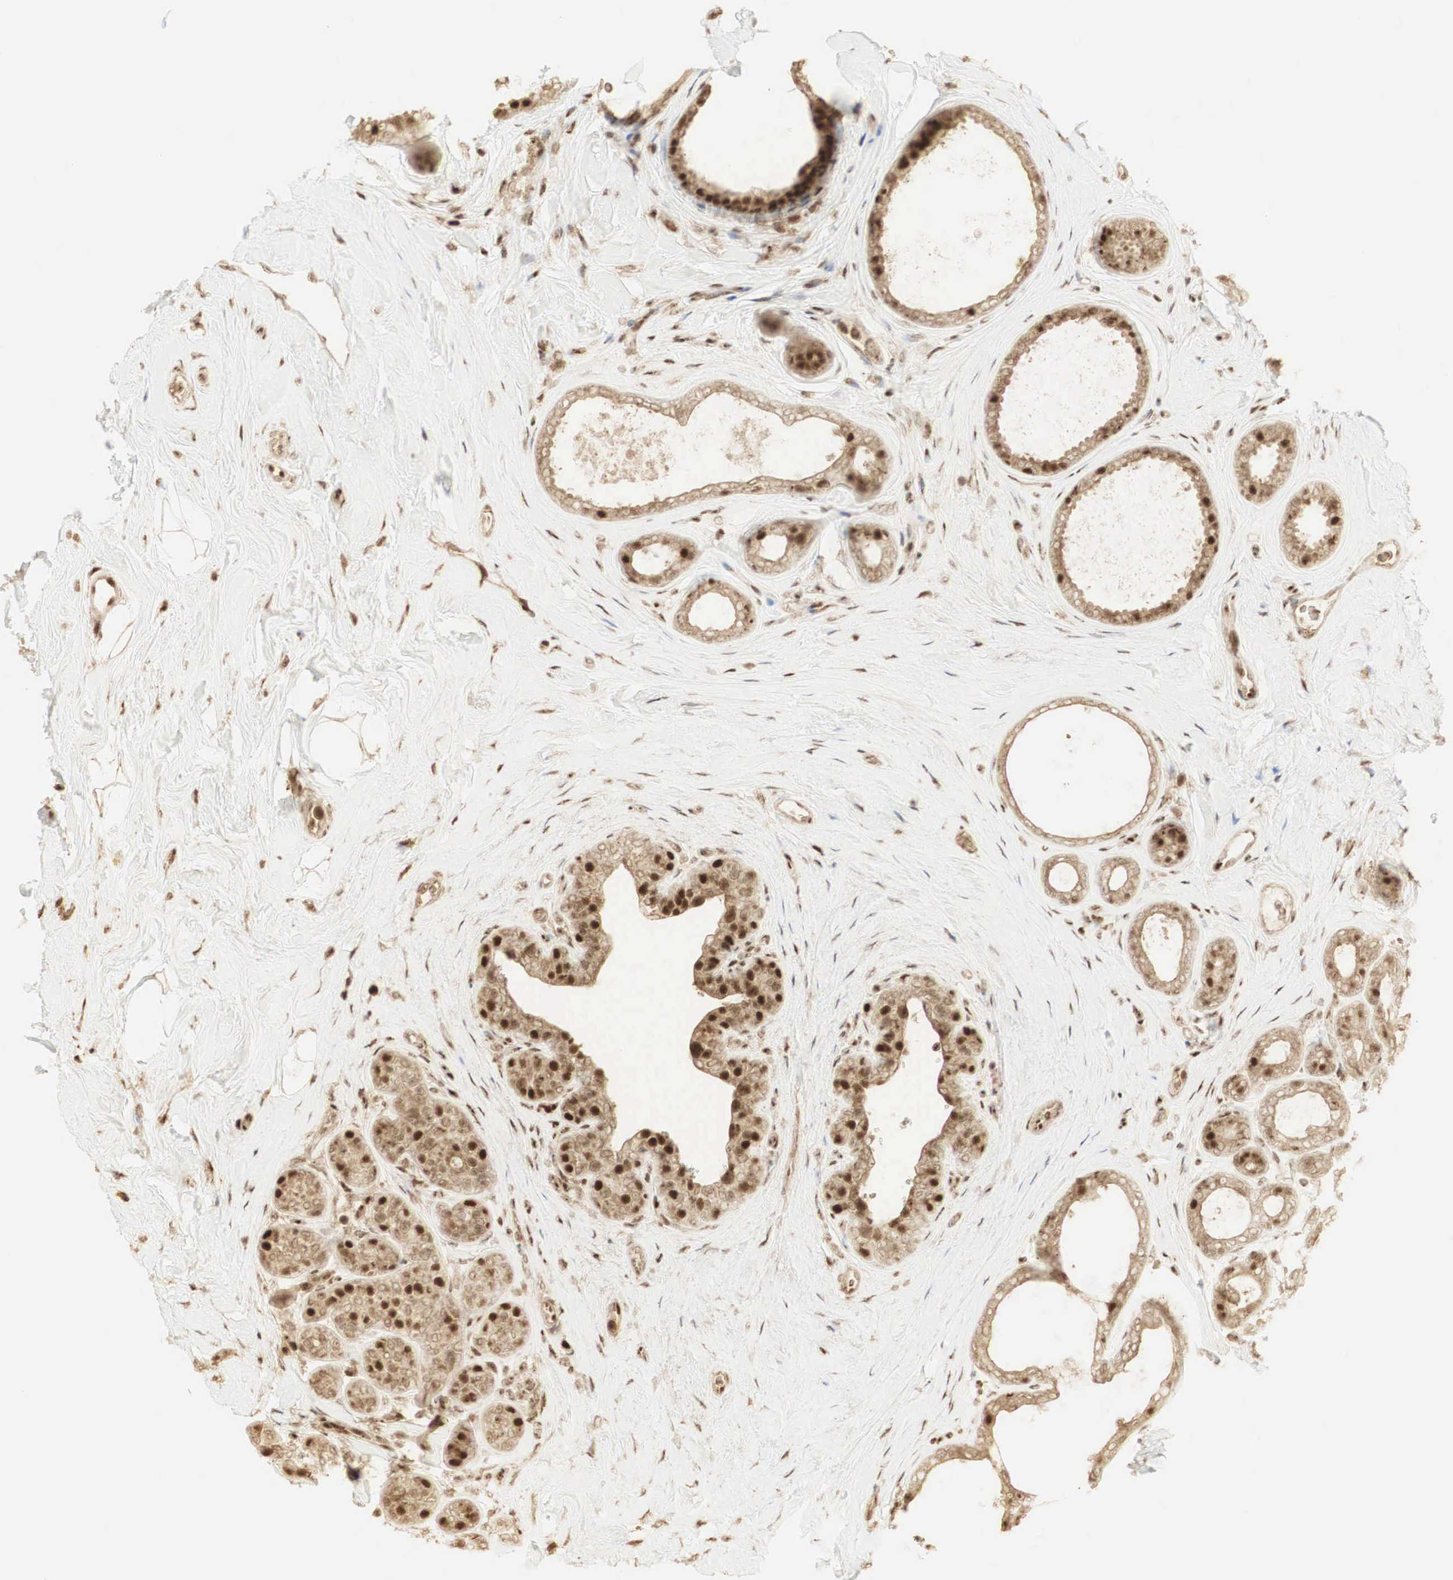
{"staining": {"intensity": "moderate", "quantity": ">75%", "location": "cytoplasmic/membranous,nuclear"}, "tissue": "breast cancer", "cell_type": "Tumor cells", "image_type": "cancer", "snomed": [{"axis": "morphology", "description": "Duct carcinoma"}, {"axis": "topography", "description": "Breast"}], "caption": "This photomicrograph displays IHC staining of human invasive ductal carcinoma (breast), with medium moderate cytoplasmic/membranous and nuclear expression in about >75% of tumor cells.", "gene": "RNF113A", "patient": {"sex": "female", "age": 72}}